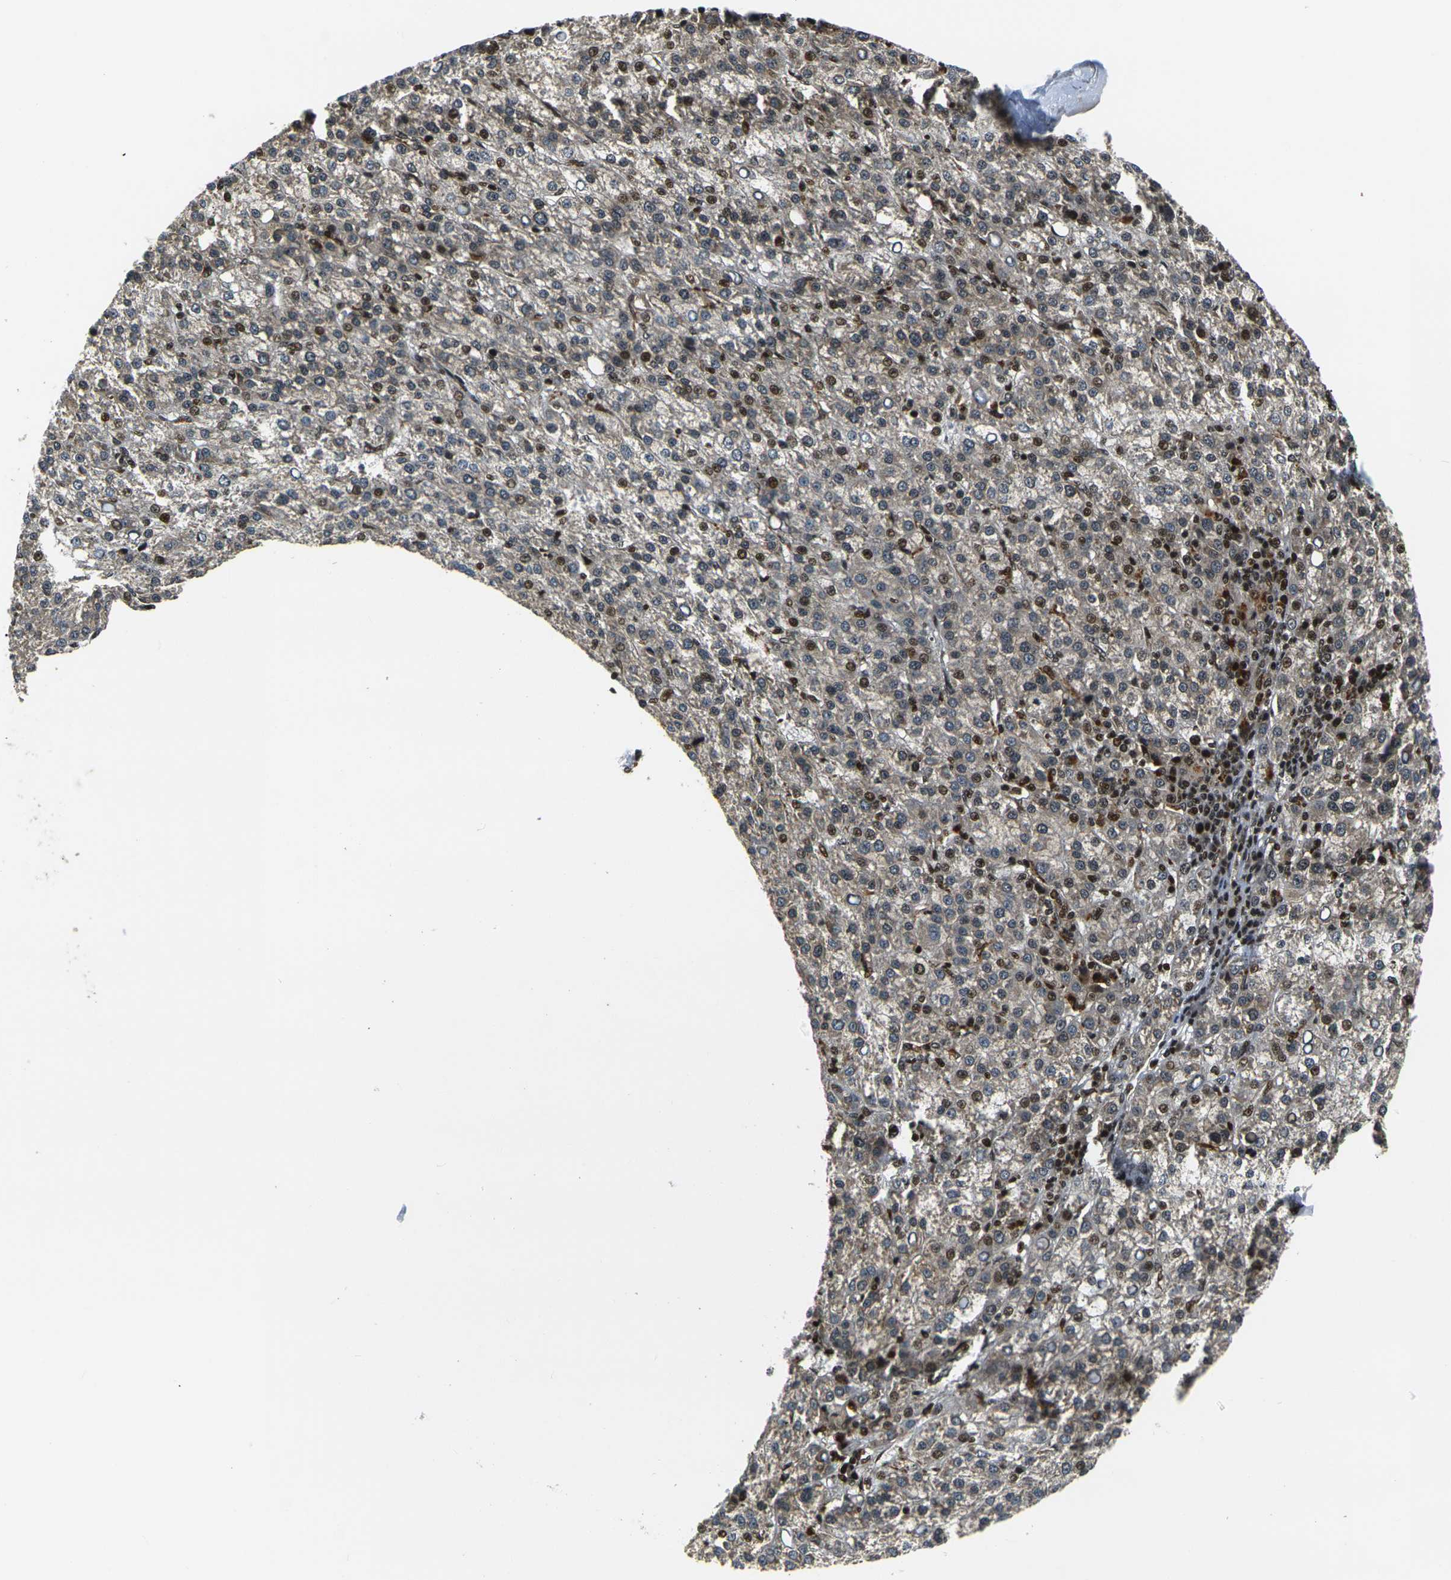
{"staining": {"intensity": "strong", "quantity": "25%-75%", "location": "cytoplasmic/membranous,nuclear"}, "tissue": "liver cancer", "cell_type": "Tumor cells", "image_type": "cancer", "snomed": [{"axis": "morphology", "description": "Carcinoma, Hepatocellular, NOS"}, {"axis": "topography", "description": "Liver"}], "caption": "Liver cancer (hepatocellular carcinoma) stained with a protein marker shows strong staining in tumor cells.", "gene": "ACTL6A", "patient": {"sex": "female", "age": 58}}